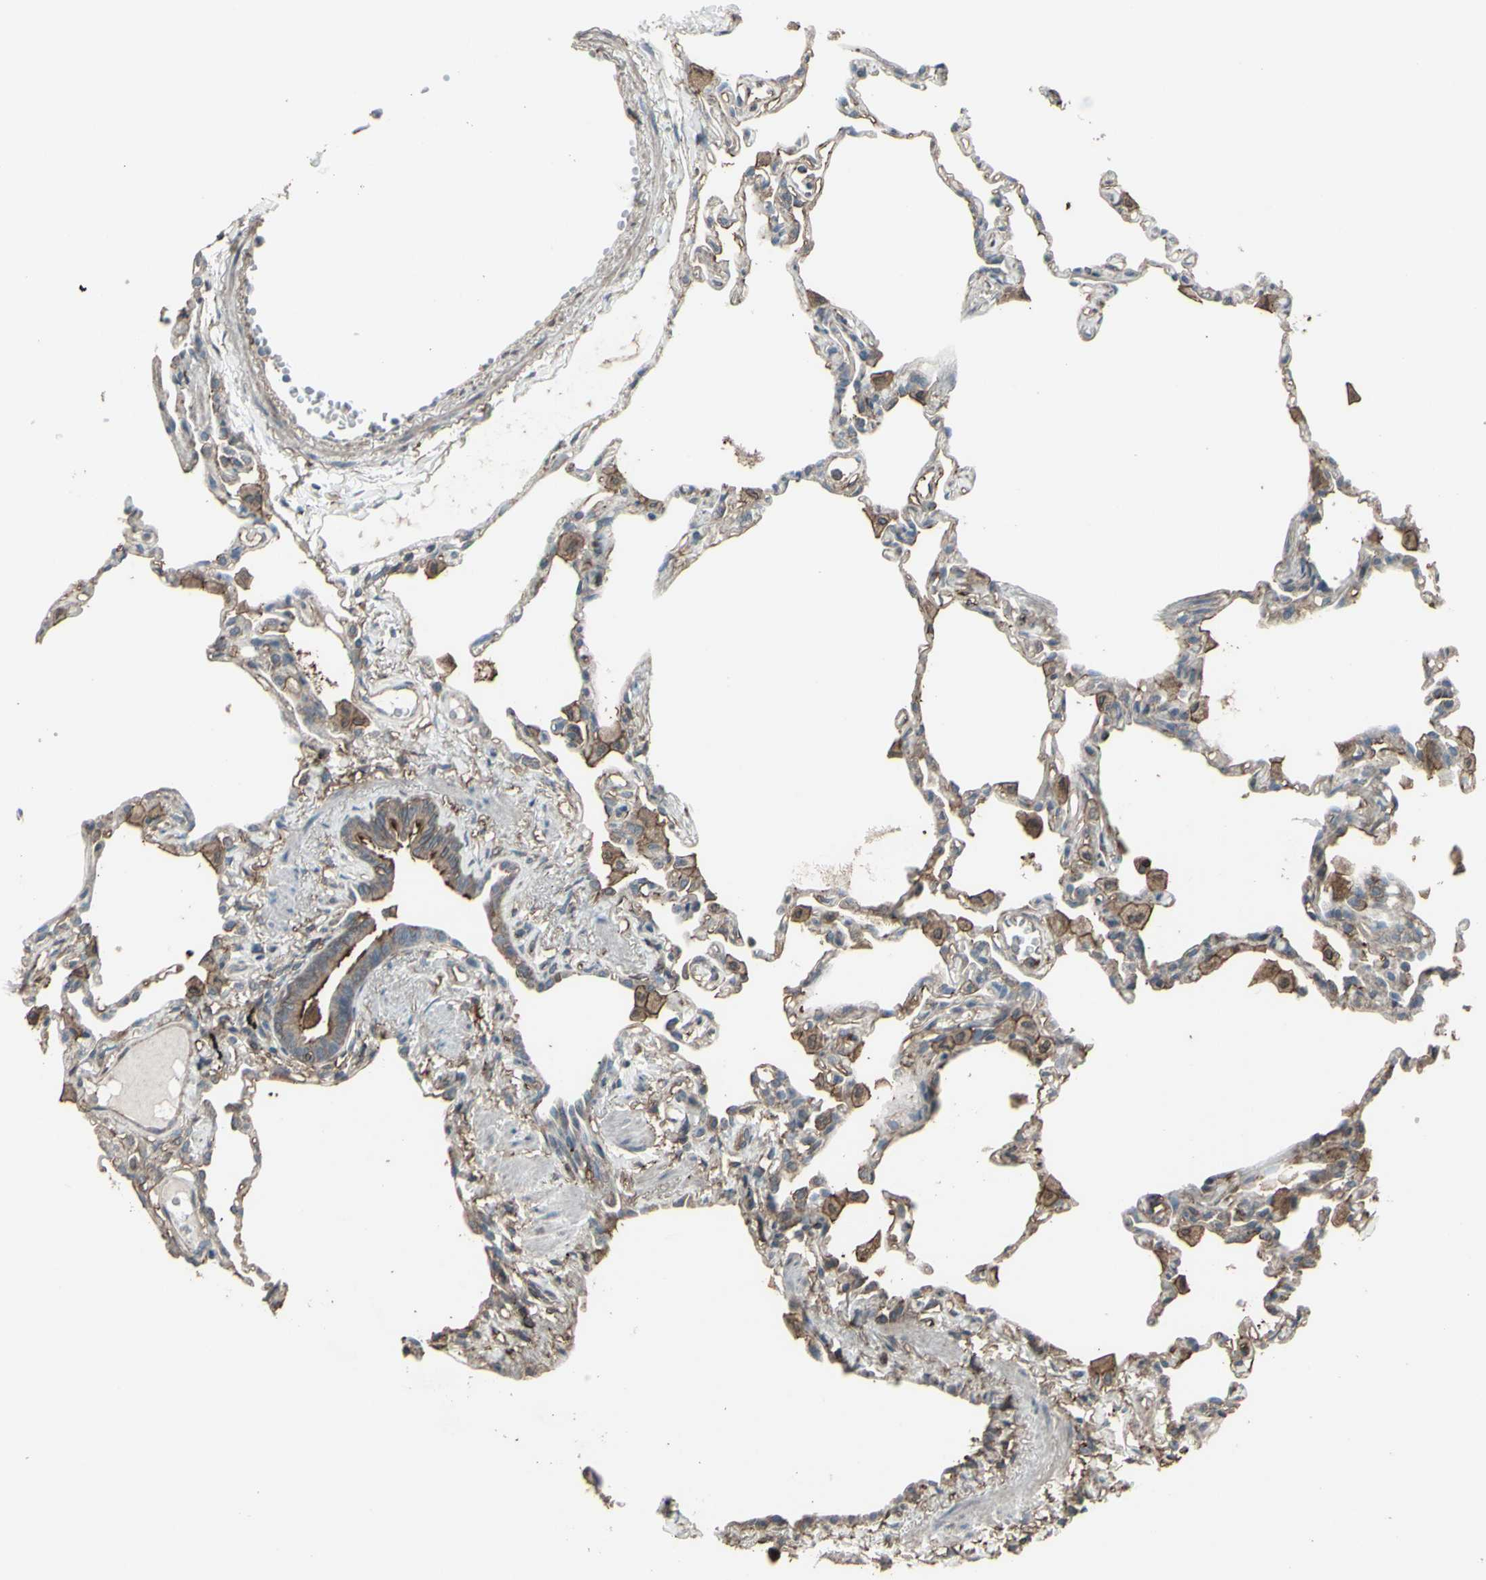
{"staining": {"intensity": "weak", "quantity": "<25%", "location": "none"}, "tissue": "lung", "cell_type": "Alveolar cells", "image_type": "normal", "snomed": [{"axis": "morphology", "description": "Normal tissue, NOS"}, {"axis": "topography", "description": "Lung"}], "caption": "This micrograph is of normal lung stained with immunohistochemistry (IHC) to label a protein in brown with the nuclei are counter-stained blue. There is no positivity in alveolar cells. (DAB immunohistochemistry (IHC) with hematoxylin counter stain).", "gene": "SMO", "patient": {"sex": "female", "age": 49}}